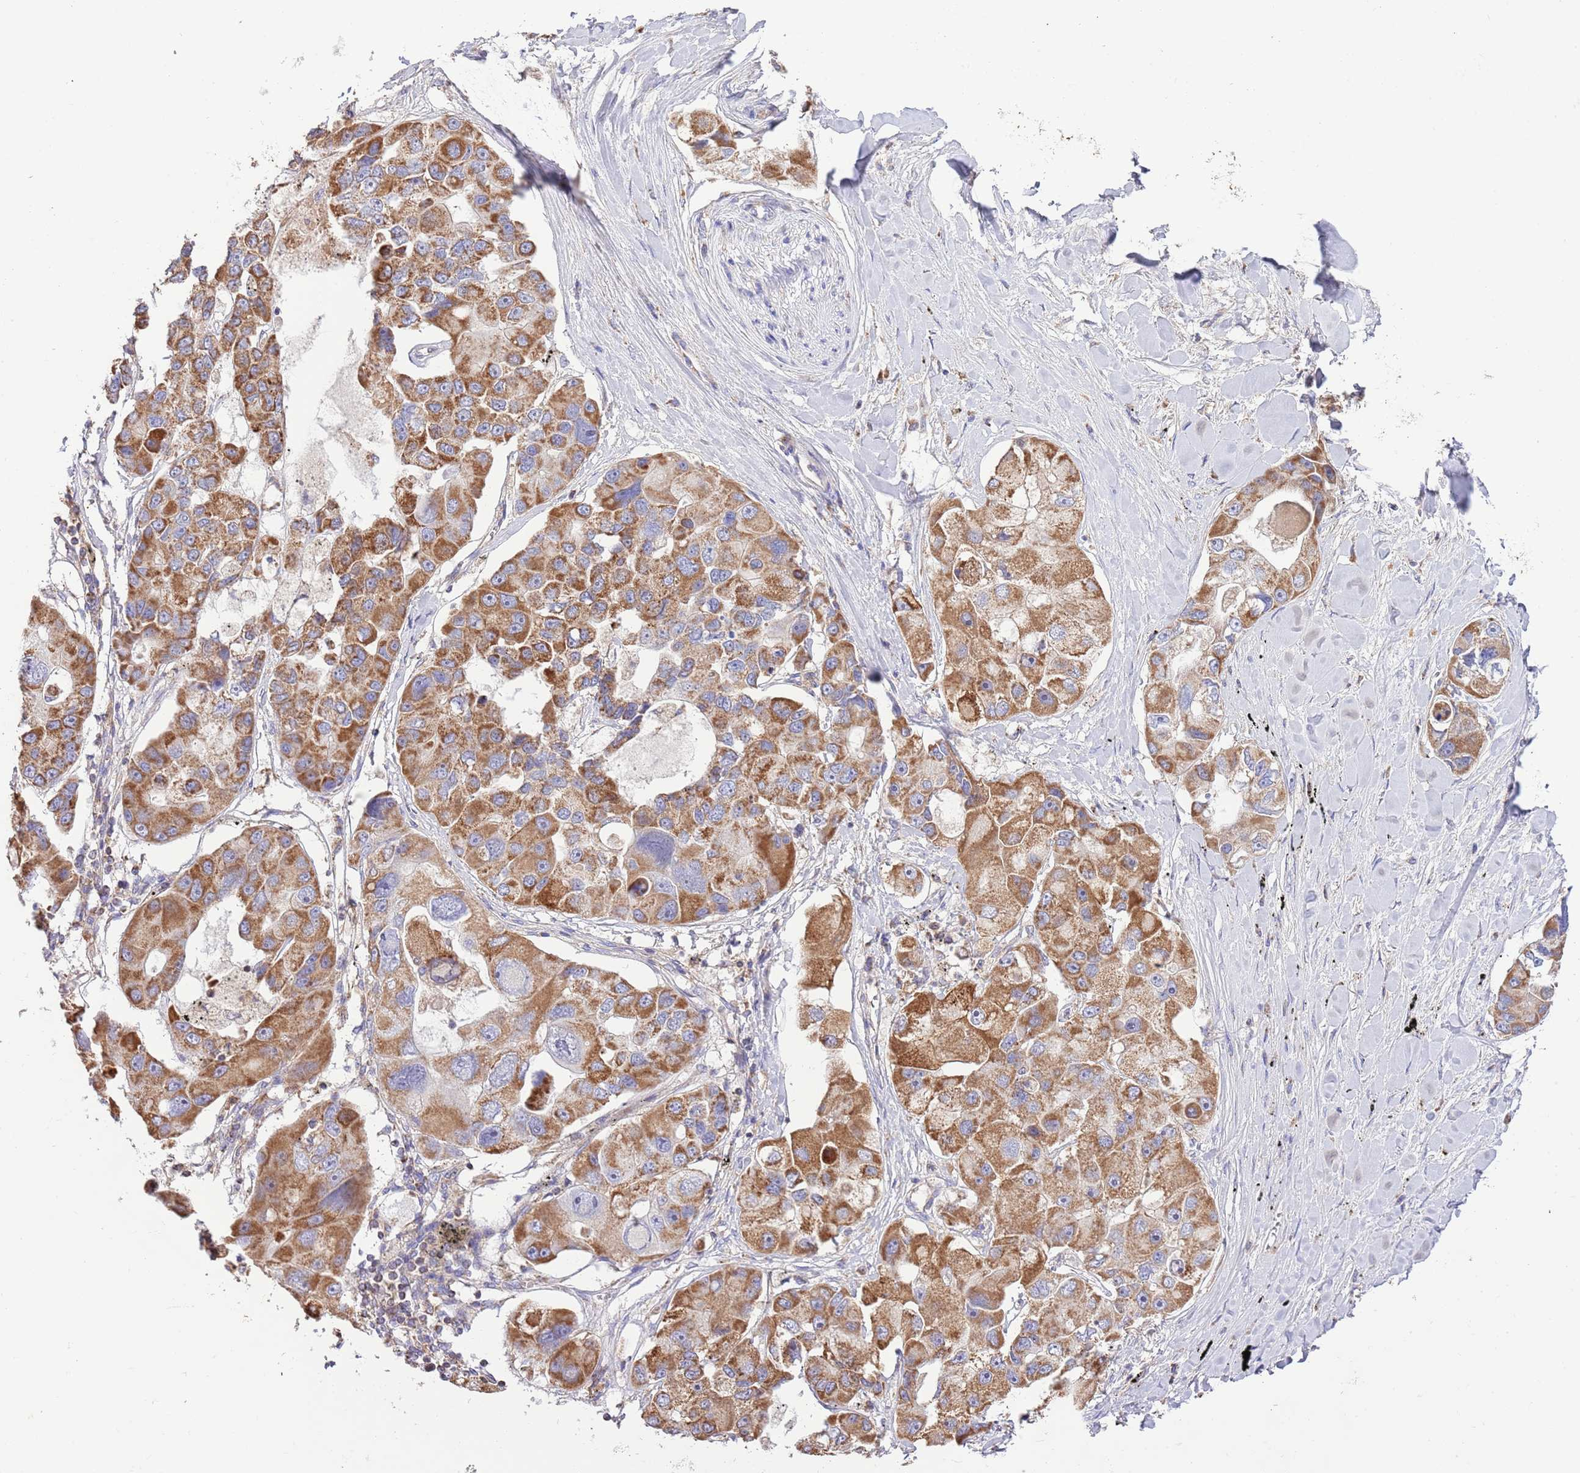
{"staining": {"intensity": "strong", "quantity": ">75%", "location": "cytoplasmic/membranous"}, "tissue": "lung cancer", "cell_type": "Tumor cells", "image_type": "cancer", "snomed": [{"axis": "morphology", "description": "Adenocarcinoma, NOS"}, {"axis": "topography", "description": "Lung"}], "caption": "IHC histopathology image of adenocarcinoma (lung) stained for a protein (brown), which demonstrates high levels of strong cytoplasmic/membranous positivity in about >75% of tumor cells.", "gene": "DNAJA3", "patient": {"sex": "female", "age": 54}}